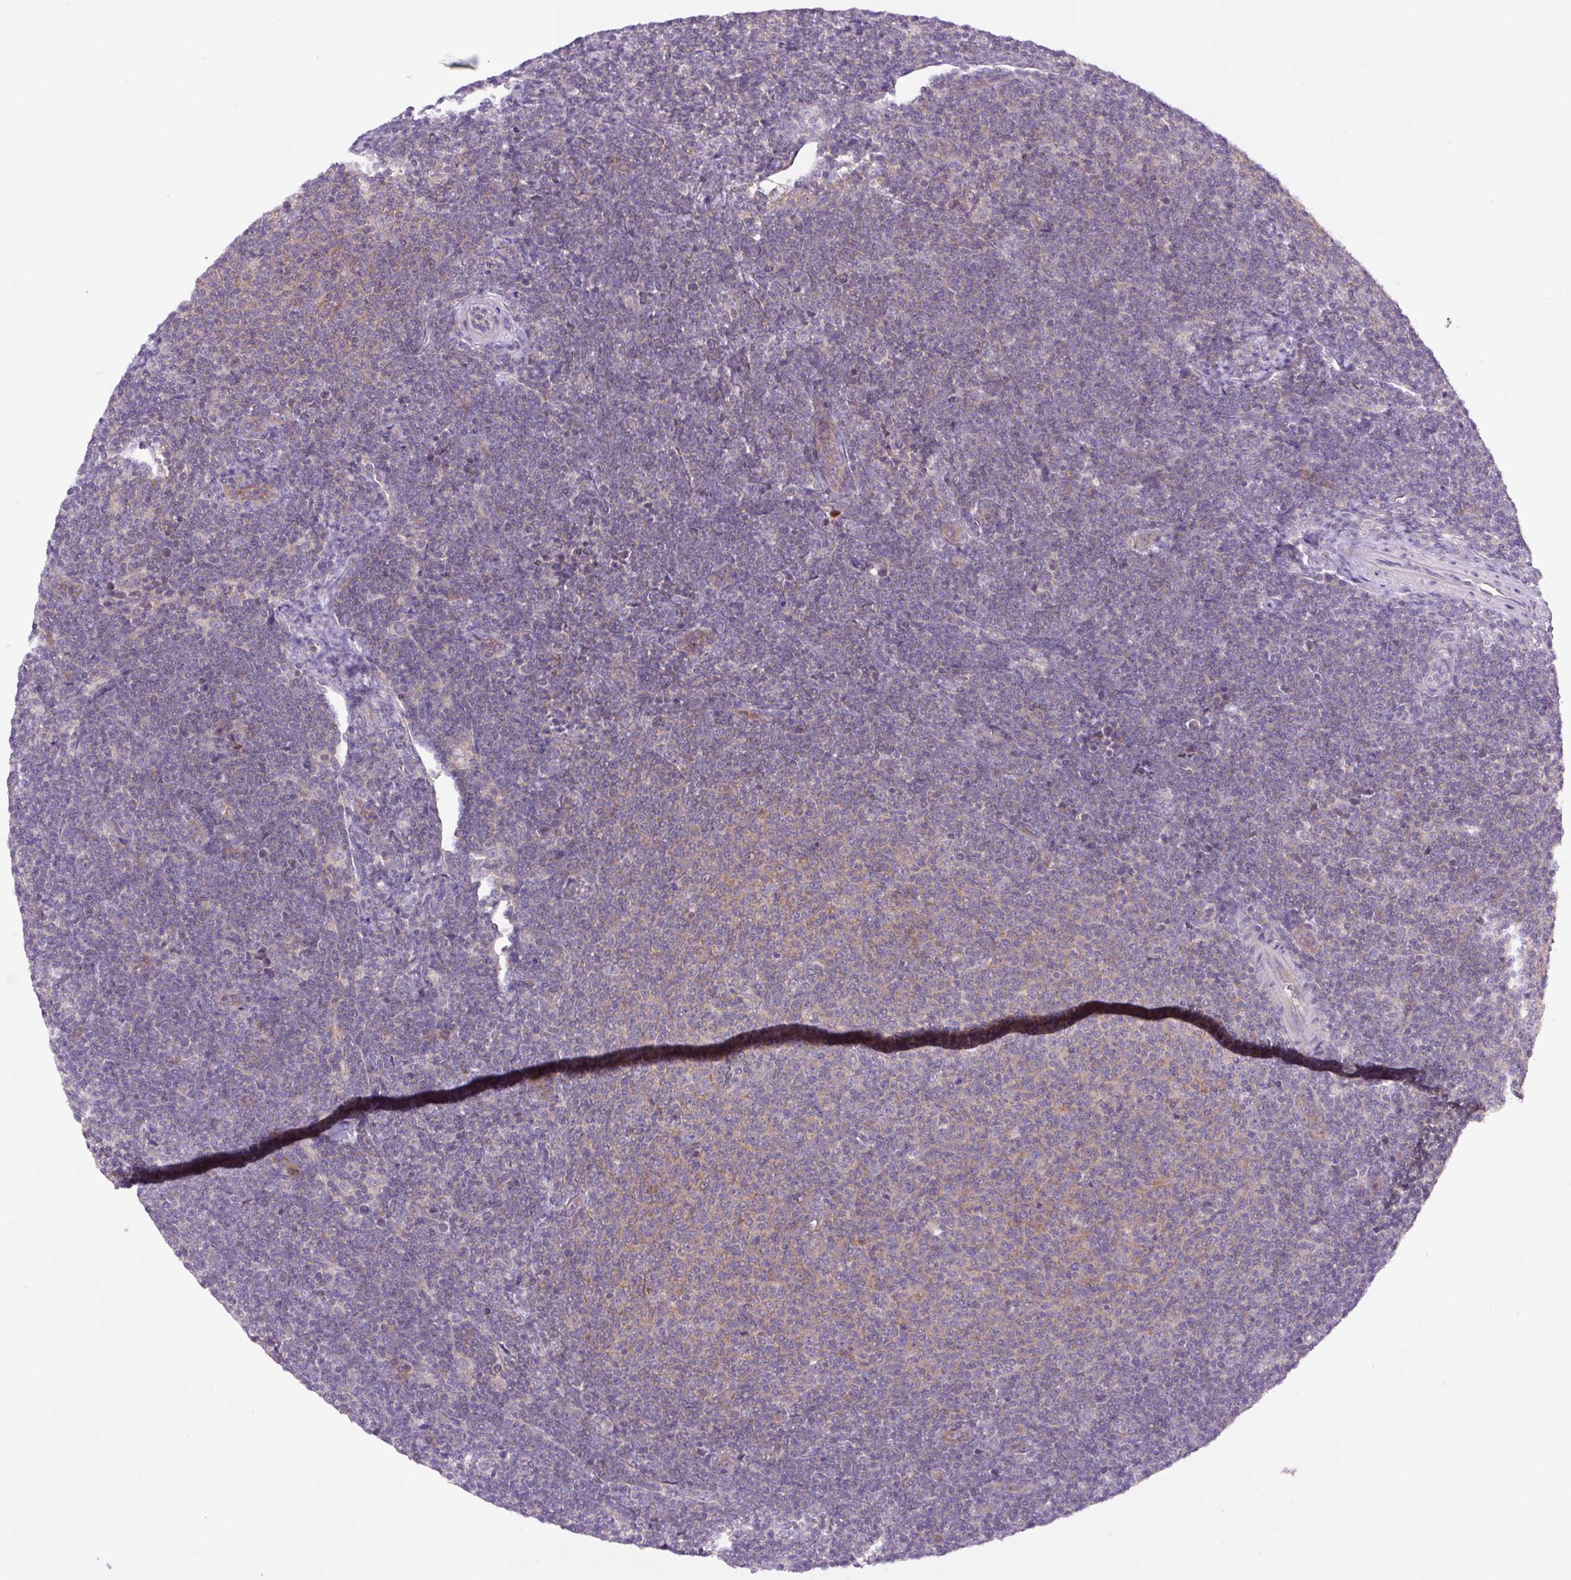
{"staining": {"intensity": "weak", "quantity": "<25%", "location": "cytoplasmic/membranous"}, "tissue": "lymphoma", "cell_type": "Tumor cells", "image_type": "cancer", "snomed": [{"axis": "morphology", "description": "Malignant lymphoma, non-Hodgkin's type, Low grade"}, {"axis": "topography", "description": "Lymph node"}], "caption": "IHC histopathology image of neoplastic tissue: human lymphoma stained with DAB reveals no significant protein expression in tumor cells.", "gene": "MINK1", "patient": {"sex": "male", "age": 66}}